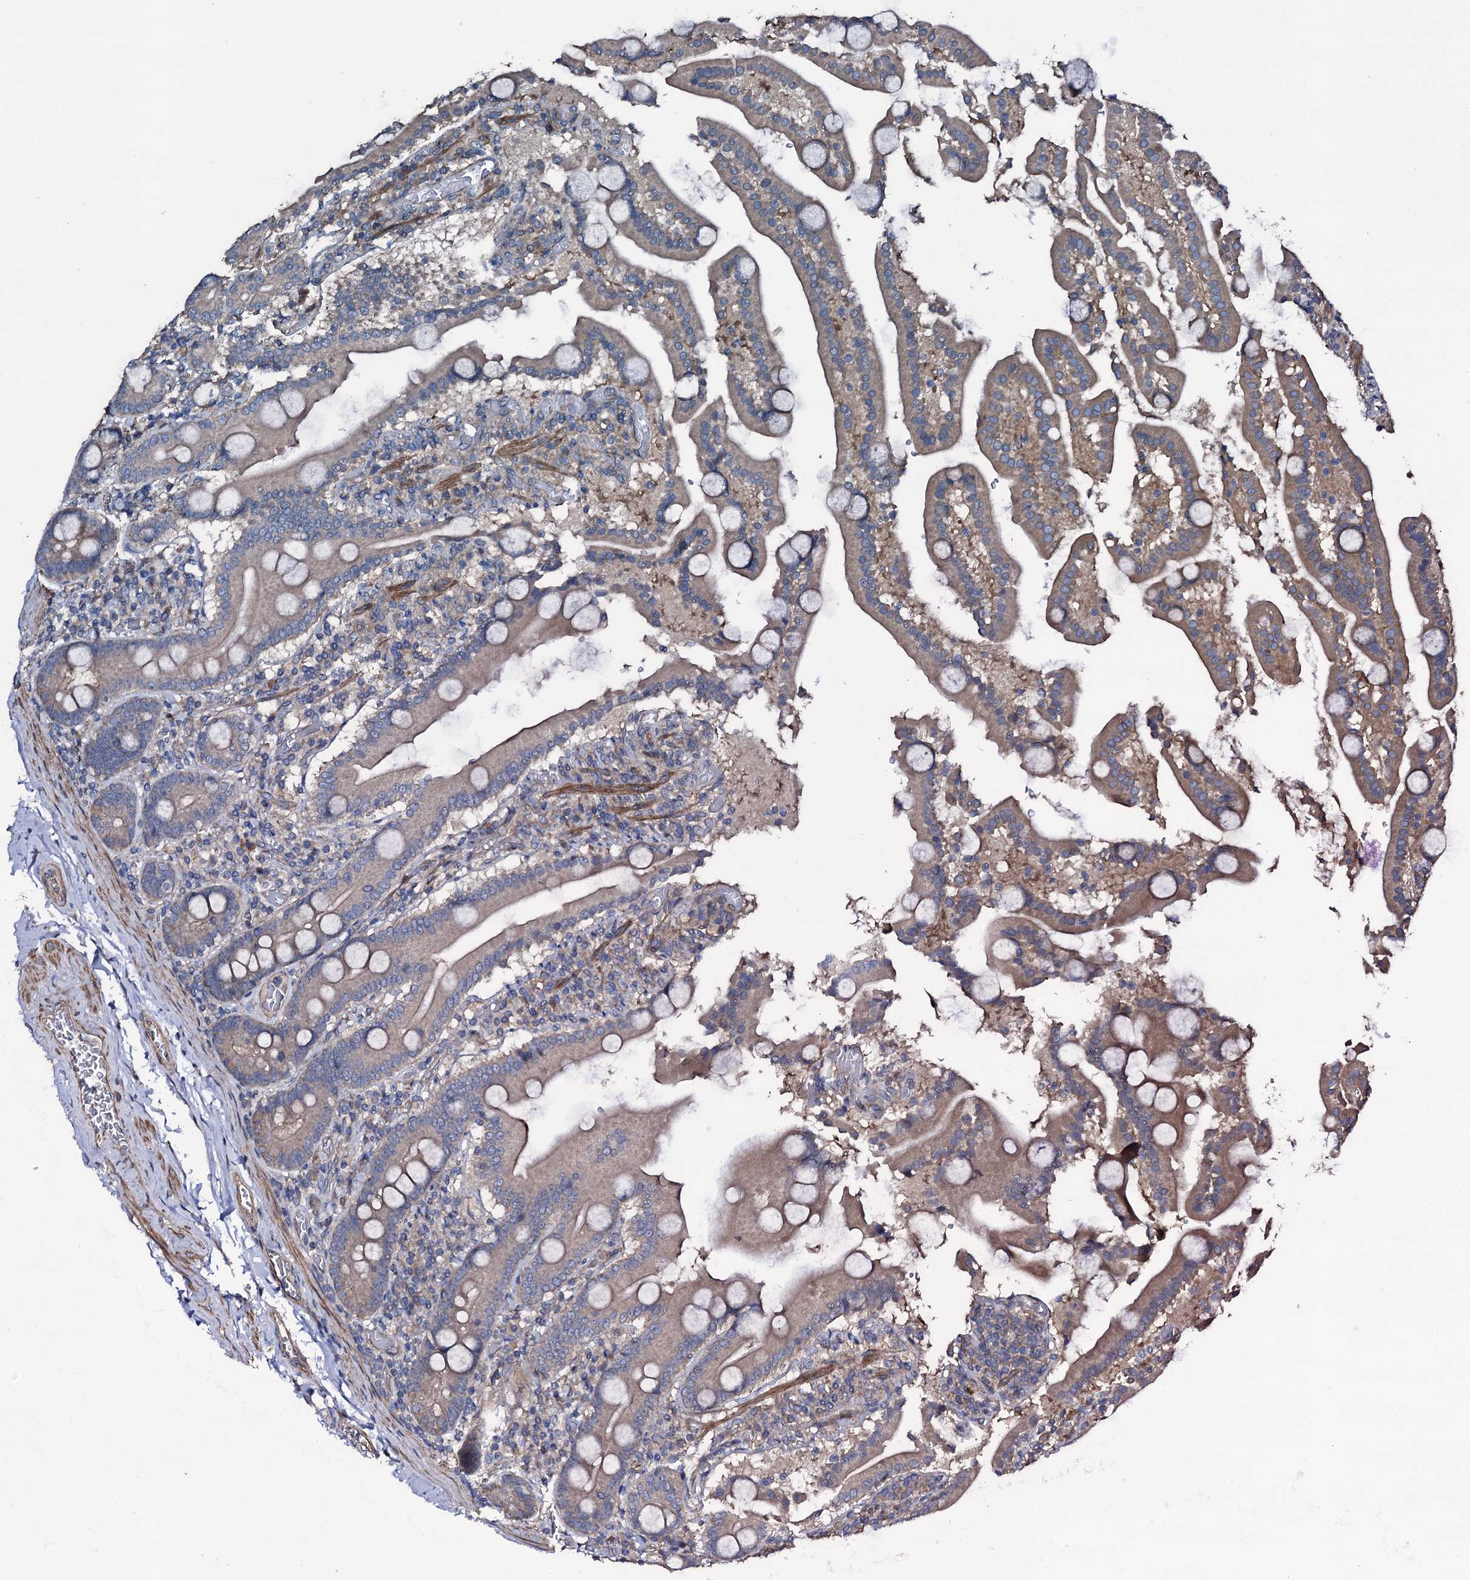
{"staining": {"intensity": "moderate", "quantity": "<25%", "location": "cytoplasmic/membranous"}, "tissue": "duodenum", "cell_type": "Glandular cells", "image_type": "normal", "snomed": [{"axis": "morphology", "description": "Normal tissue, NOS"}, {"axis": "topography", "description": "Duodenum"}], "caption": "Immunohistochemical staining of benign duodenum exhibits low levels of moderate cytoplasmic/membranous staining in approximately <25% of glandular cells. (DAB = brown stain, brightfield microscopy at high magnification).", "gene": "WIPF3", "patient": {"sex": "male", "age": 55}}